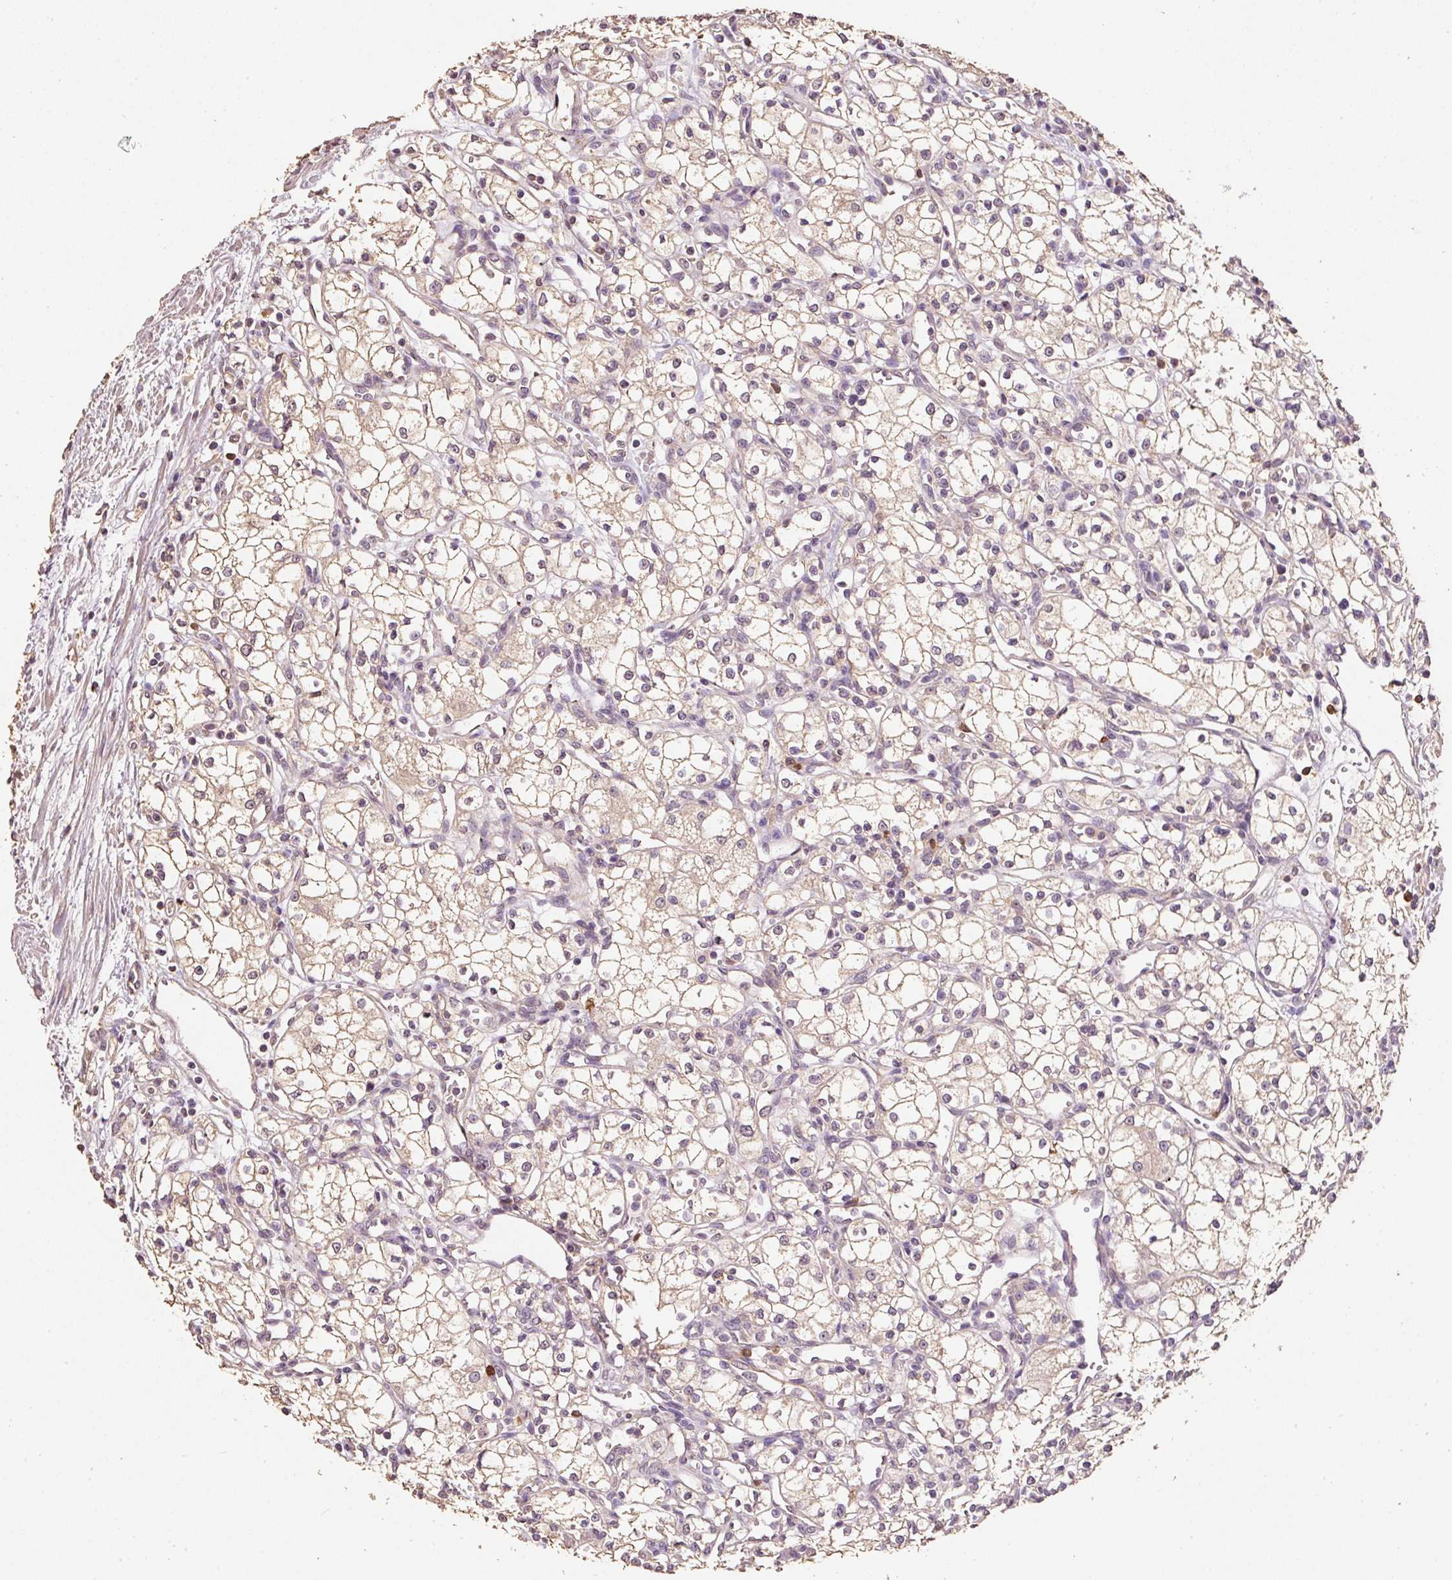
{"staining": {"intensity": "weak", "quantity": "<25%", "location": "cytoplasmic/membranous"}, "tissue": "renal cancer", "cell_type": "Tumor cells", "image_type": "cancer", "snomed": [{"axis": "morphology", "description": "Adenocarcinoma, NOS"}, {"axis": "topography", "description": "Kidney"}], "caption": "Immunohistochemistry of human adenocarcinoma (renal) demonstrates no positivity in tumor cells.", "gene": "HERC2", "patient": {"sex": "male", "age": 59}}